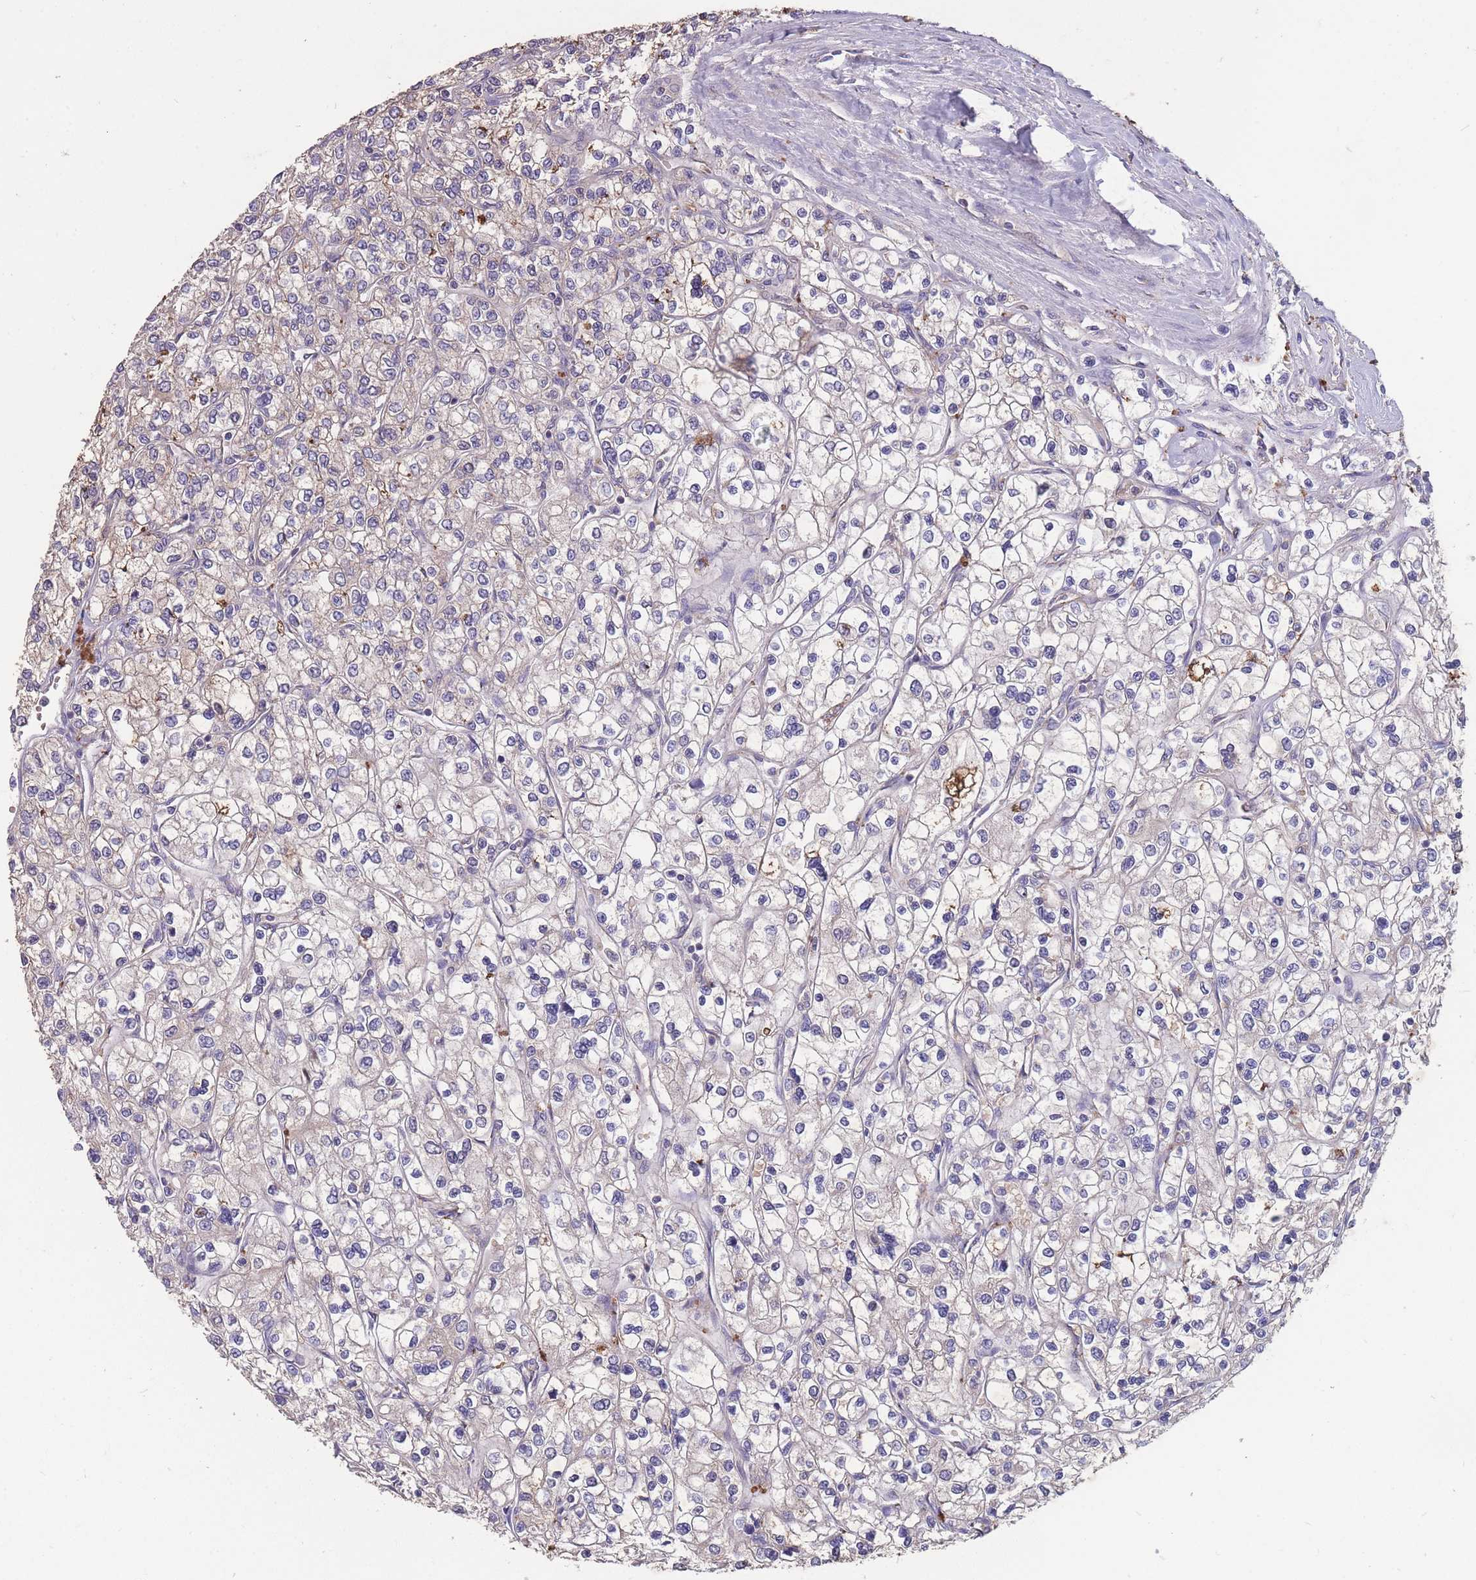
{"staining": {"intensity": "negative", "quantity": "none", "location": "none"}, "tissue": "renal cancer", "cell_type": "Tumor cells", "image_type": "cancer", "snomed": [{"axis": "morphology", "description": "Adenocarcinoma, NOS"}, {"axis": "topography", "description": "Kidney"}], "caption": "IHC of human adenocarcinoma (renal) shows no positivity in tumor cells.", "gene": "STIM2", "patient": {"sex": "male", "age": 80}}